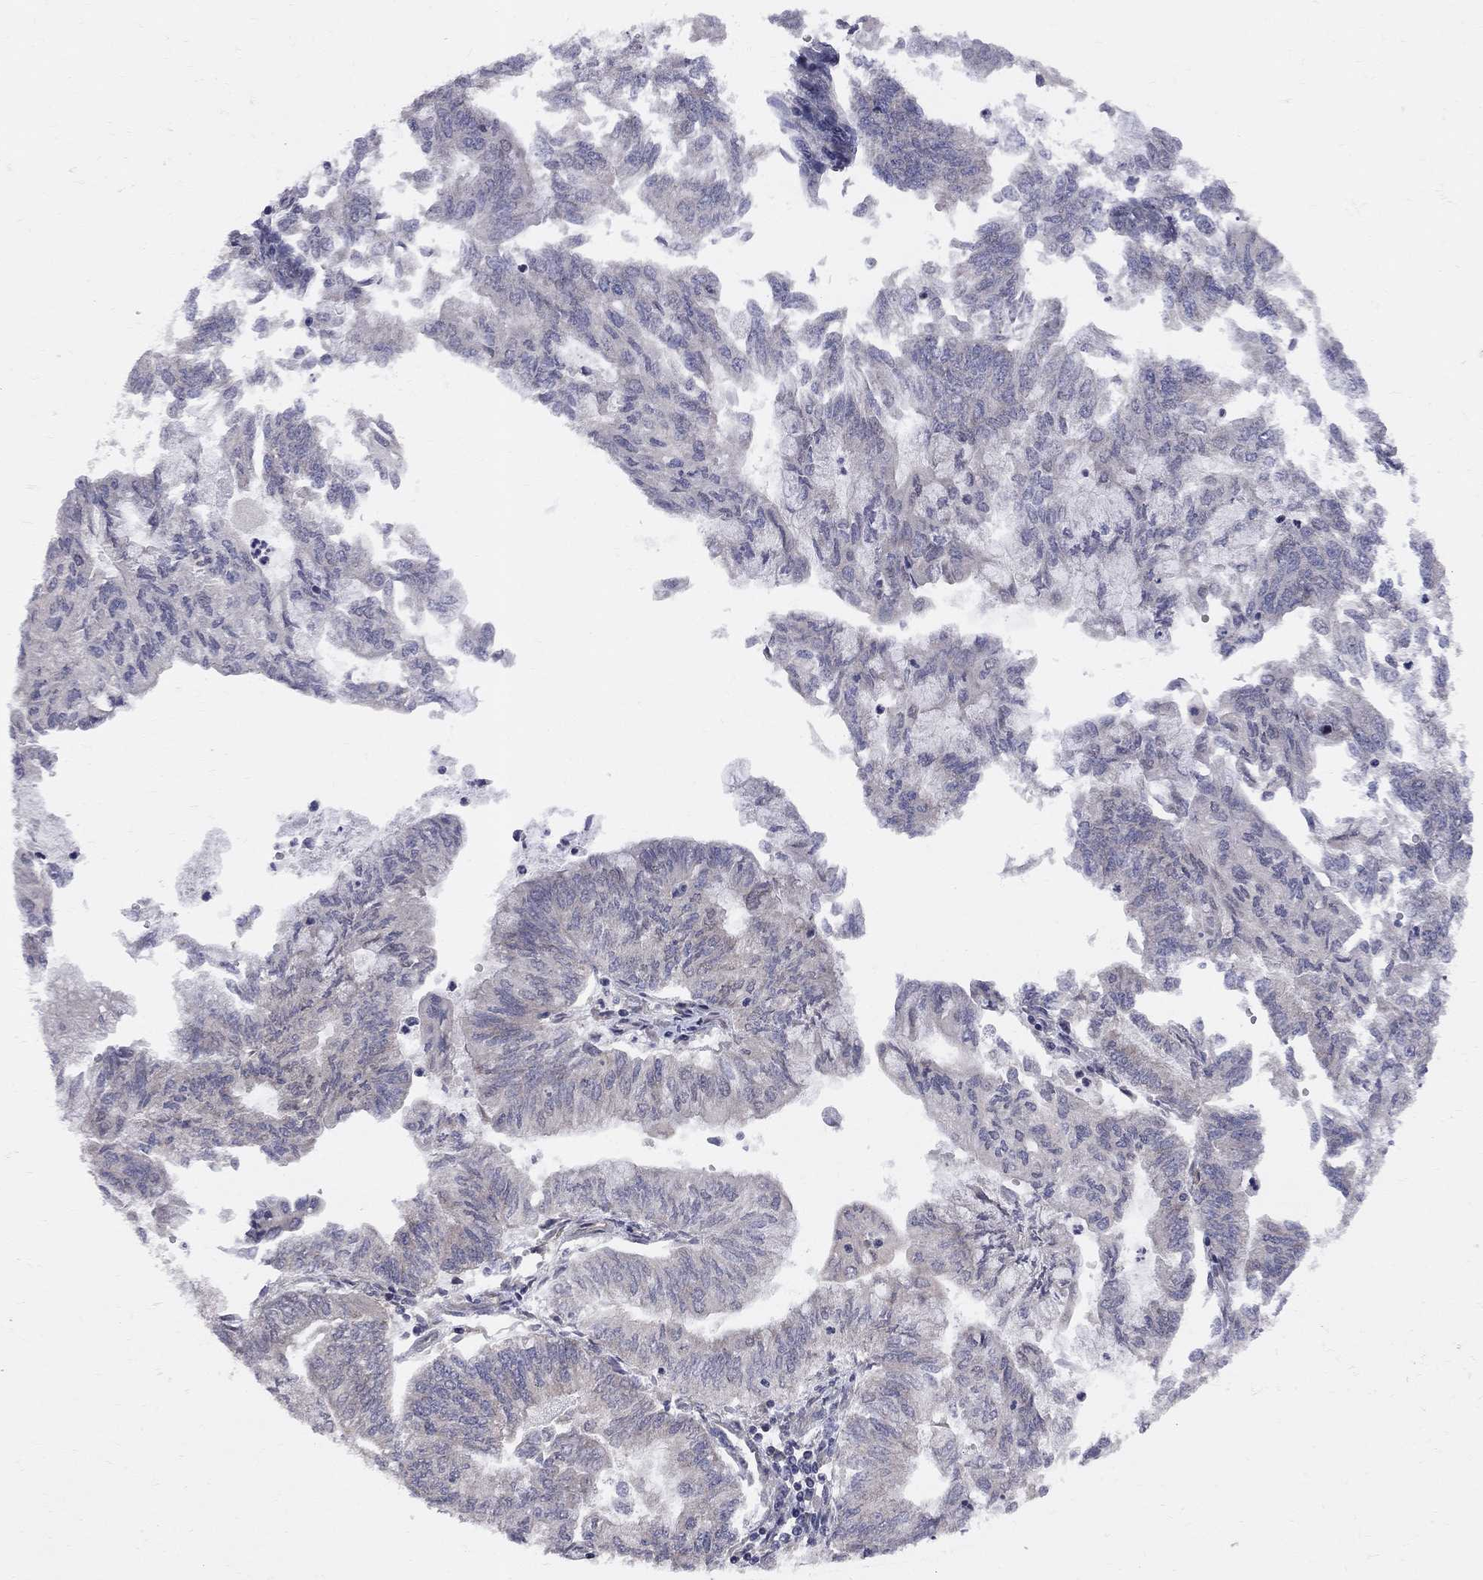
{"staining": {"intensity": "negative", "quantity": "none", "location": "none"}, "tissue": "endometrial cancer", "cell_type": "Tumor cells", "image_type": "cancer", "snomed": [{"axis": "morphology", "description": "Adenocarcinoma, NOS"}, {"axis": "topography", "description": "Endometrium"}], "caption": "A micrograph of human endometrial adenocarcinoma is negative for staining in tumor cells.", "gene": "CNOT11", "patient": {"sex": "female", "age": 59}}